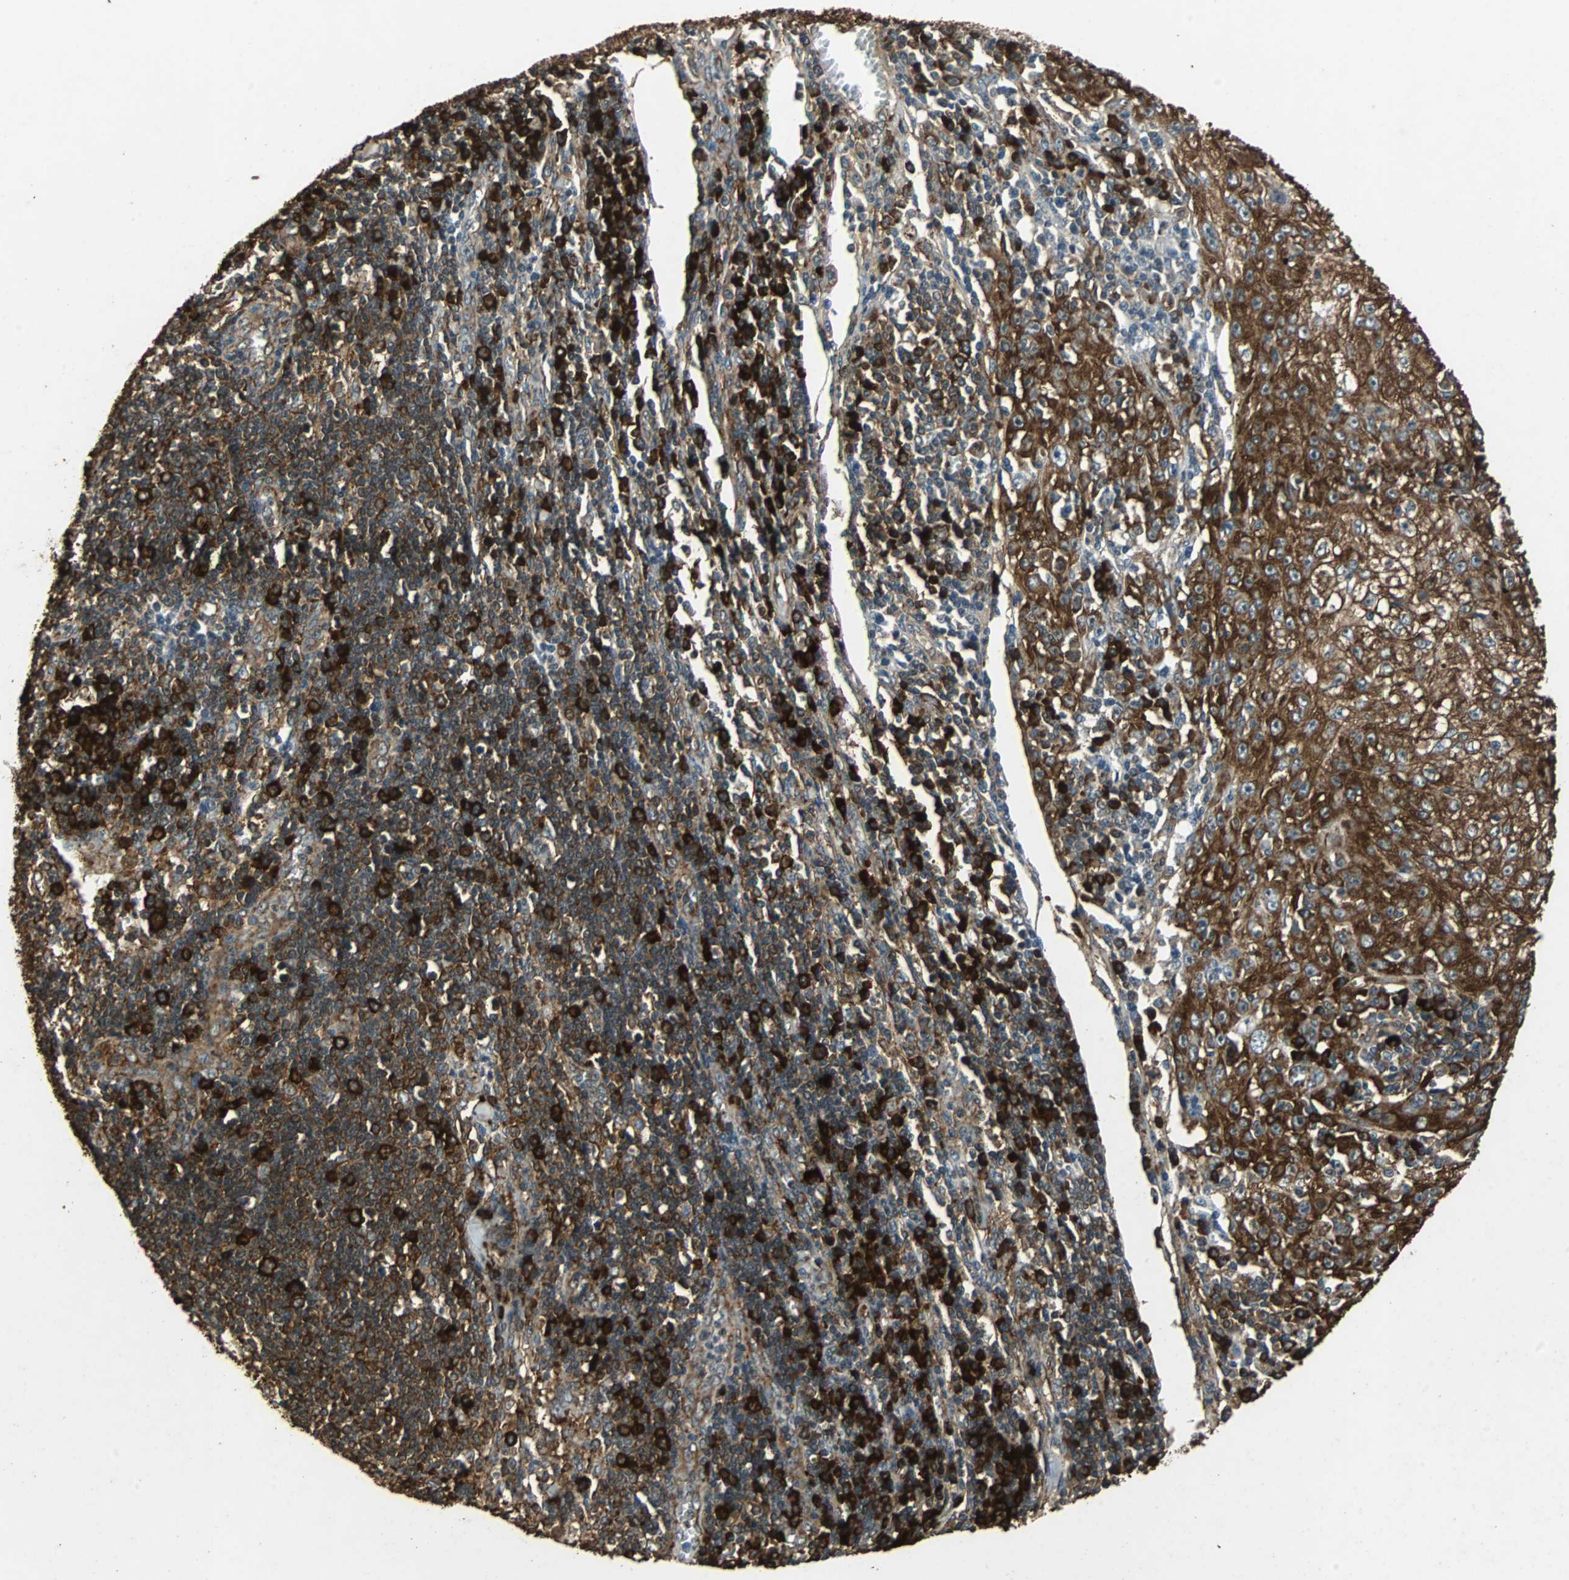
{"staining": {"intensity": "strong", "quantity": ">75%", "location": "cytoplasmic/membranous"}, "tissue": "skin cancer", "cell_type": "Tumor cells", "image_type": "cancer", "snomed": [{"axis": "morphology", "description": "Squamous cell carcinoma, NOS"}, {"axis": "topography", "description": "Skin"}], "caption": "There is high levels of strong cytoplasmic/membranous staining in tumor cells of skin cancer (squamous cell carcinoma), as demonstrated by immunohistochemical staining (brown color).", "gene": "NAA10", "patient": {"sex": "male", "age": 75}}